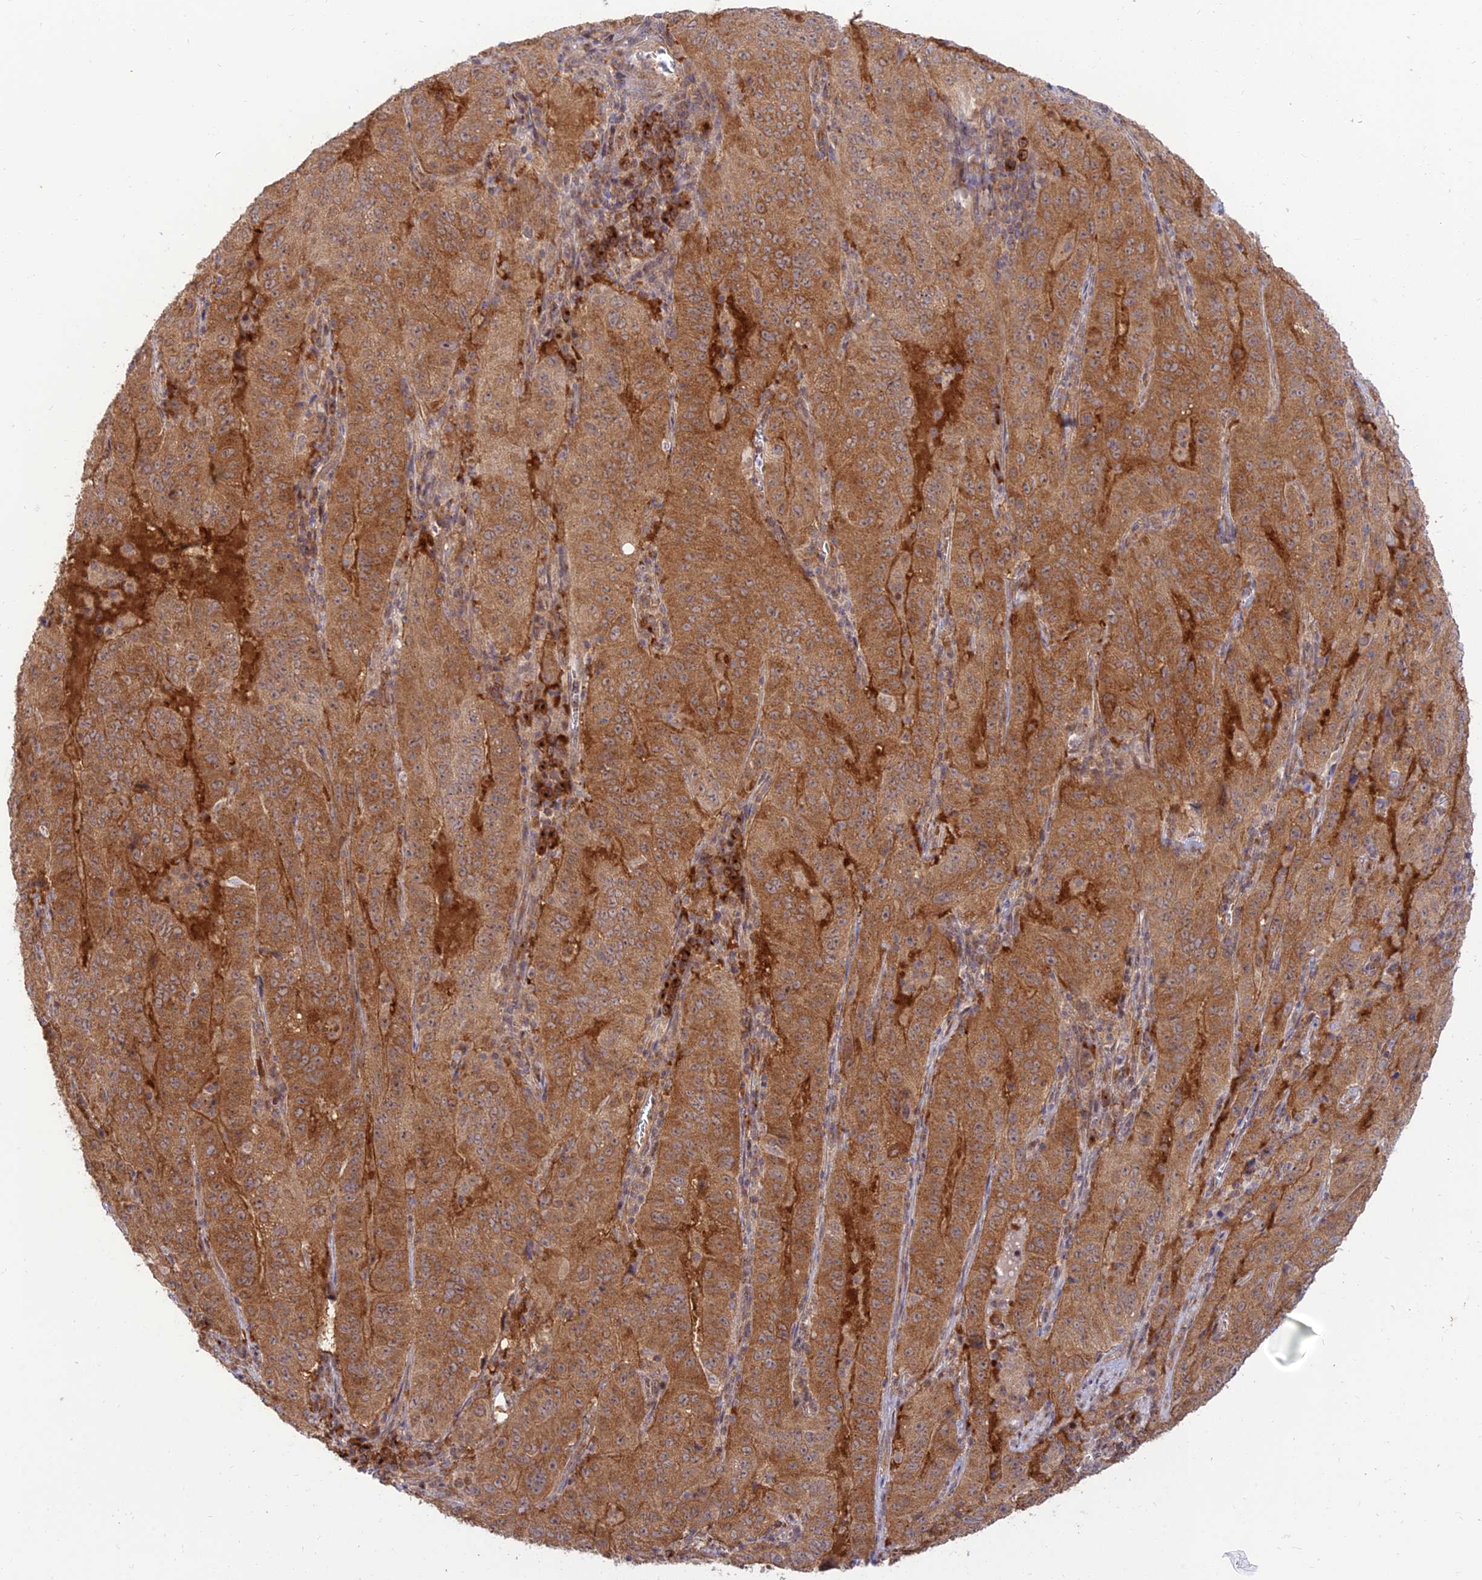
{"staining": {"intensity": "moderate", "quantity": ">75%", "location": "cytoplasmic/membranous"}, "tissue": "pancreatic cancer", "cell_type": "Tumor cells", "image_type": "cancer", "snomed": [{"axis": "morphology", "description": "Adenocarcinoma, NOS"}, {"axis": "topography", "description": "Pancreas"}], "caption": "Approximately >75% of tumor cells in human pancreatic cancer (adenocarcinoma) show moderate cytoplasmic/membranous protein positivity as visualized by brown immunohistochemical staining.", "gene": "GOLGA3", "patient": {"sex": "male", "age": 63}}